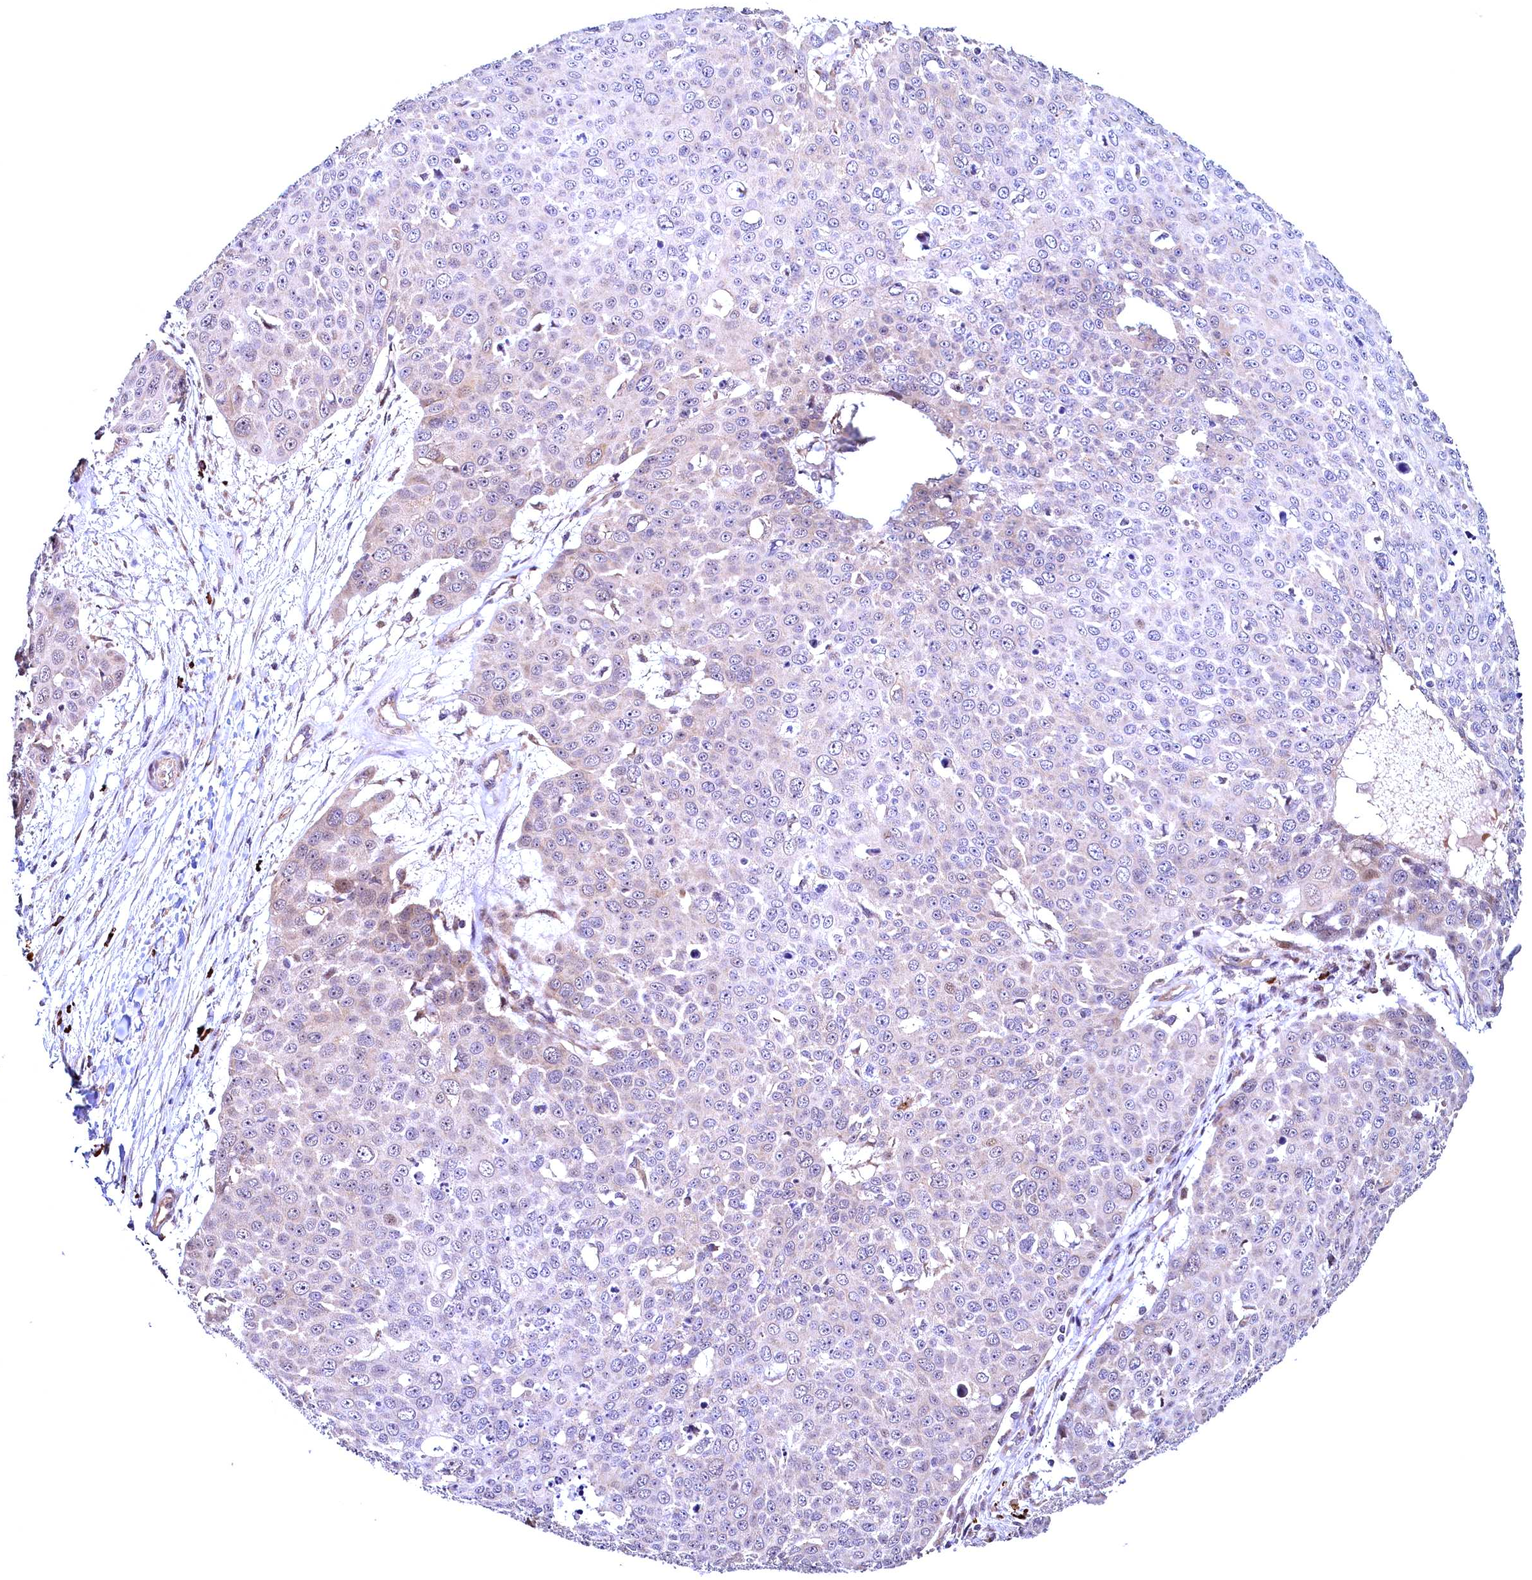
{"staining": {"intensity": "weak", "quantity": "<25%", "location": "cytoplasmic/membranous"}, "tissue": "skin cancer", "cell_type": "Tumor cells", "image_type": "cancer", "snomed": [{"axis": "morphology", "description": "Squamous cell carcinoma, NOS"}, {"axis": "topography", "description": "Skin"}], "caption": "The histopathology image reveals no staining of tumor cells in skin cancer.", "gene": "RBFA", "patient": {"sex": "male", "age": 71}}